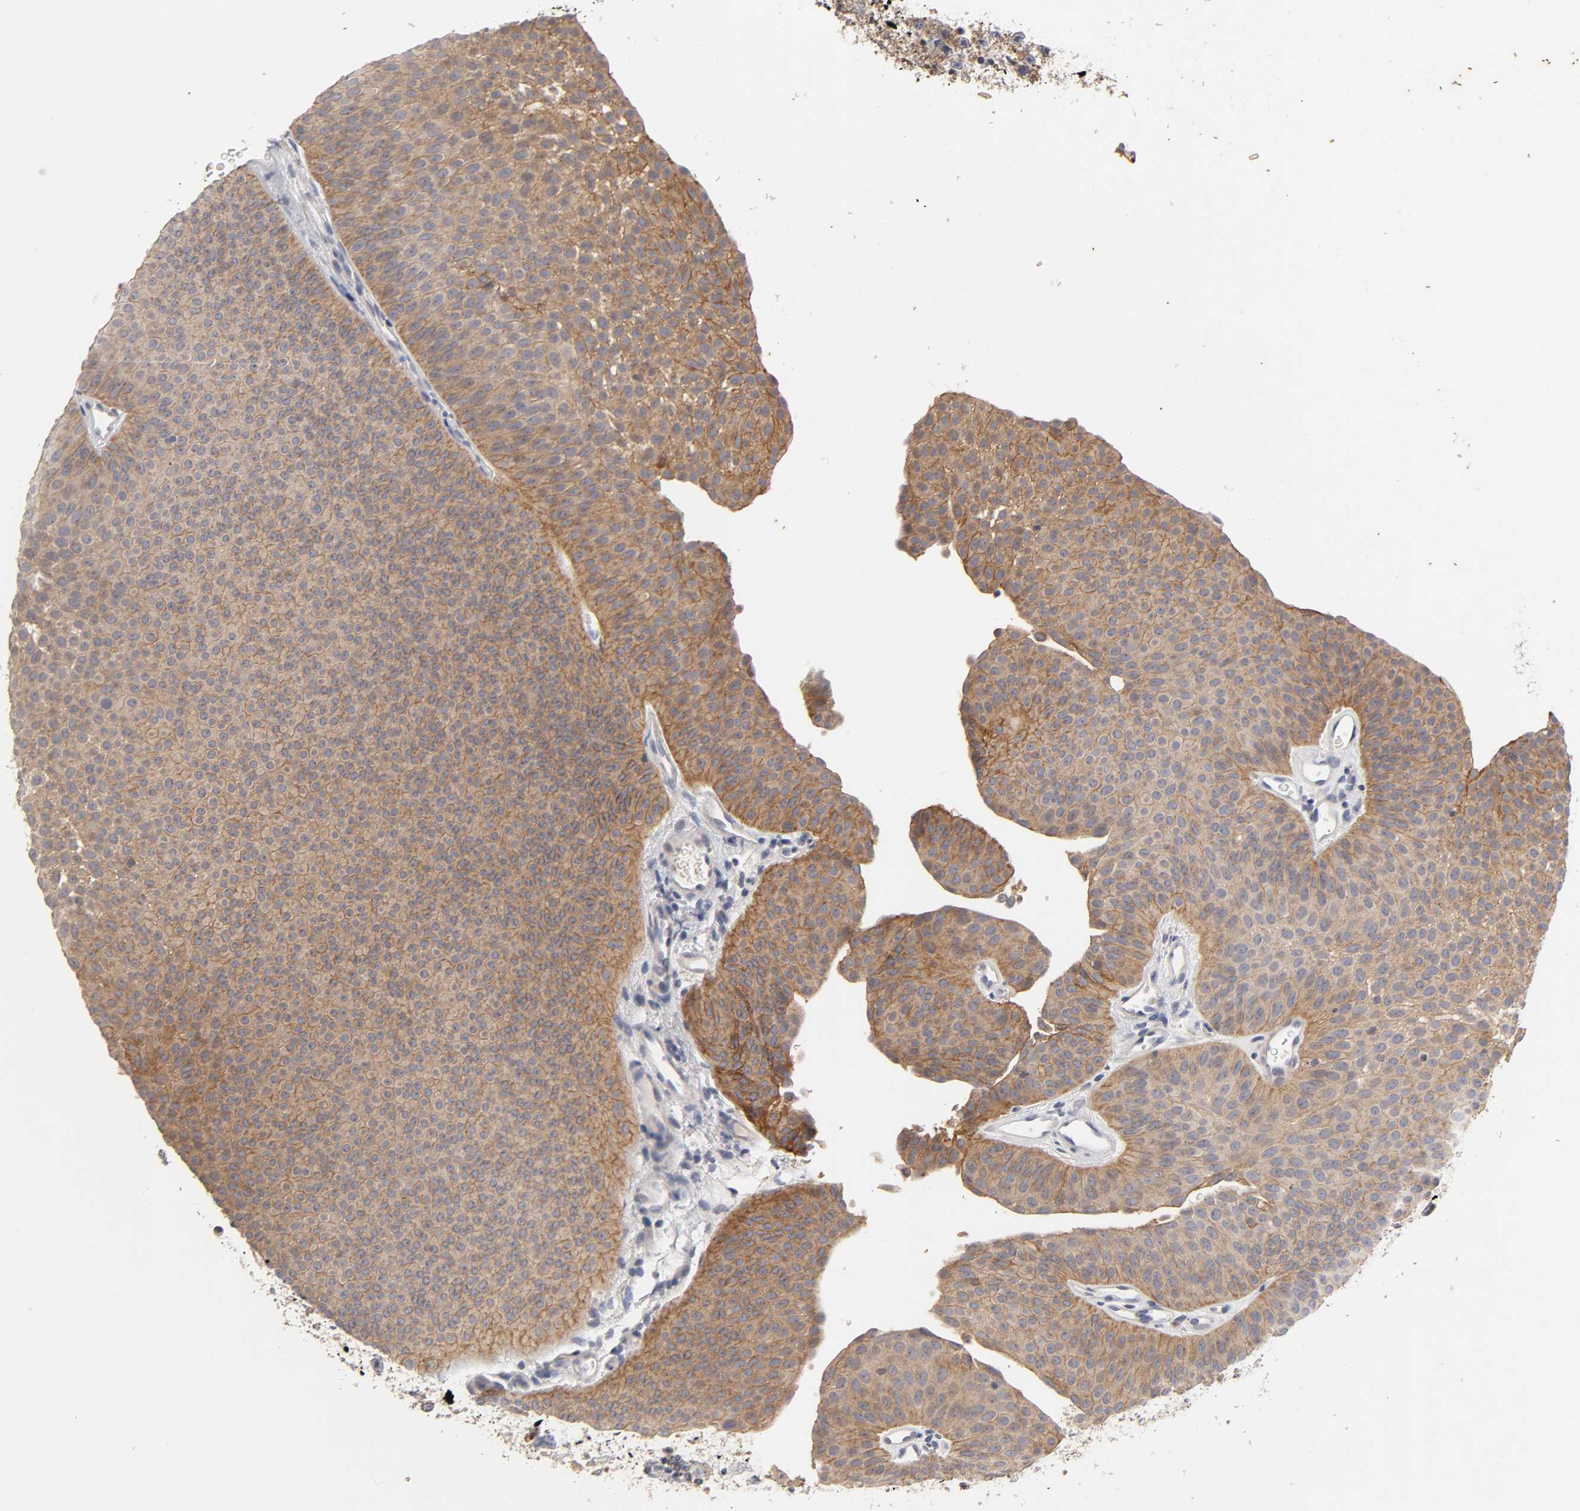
{"staining": {"intensity": "moderate", "quantity": ">75%", "location": "cytoplasmic/membranous"}, "tissue": "urothelial cancer", "cell_type": "Tumor cells", "image_type": "cancer", "snomed": [{"axis": "morphology", "description": "Urothelial carcinoma, Low grade"}, {"axis": "topography", "description": "Urinary bladder"}], "caption": "Low-grade urothelial carcinoma tissue reveals moderate cytoplasmic/membranous staining in about >75% of tumor cells, visualized by immunohistochemistry. (brown staining indicates protein expression, while blue staining denotes nuclei).", "gene": "CXADR", "patient": {"sex": "female", "age": 60}}